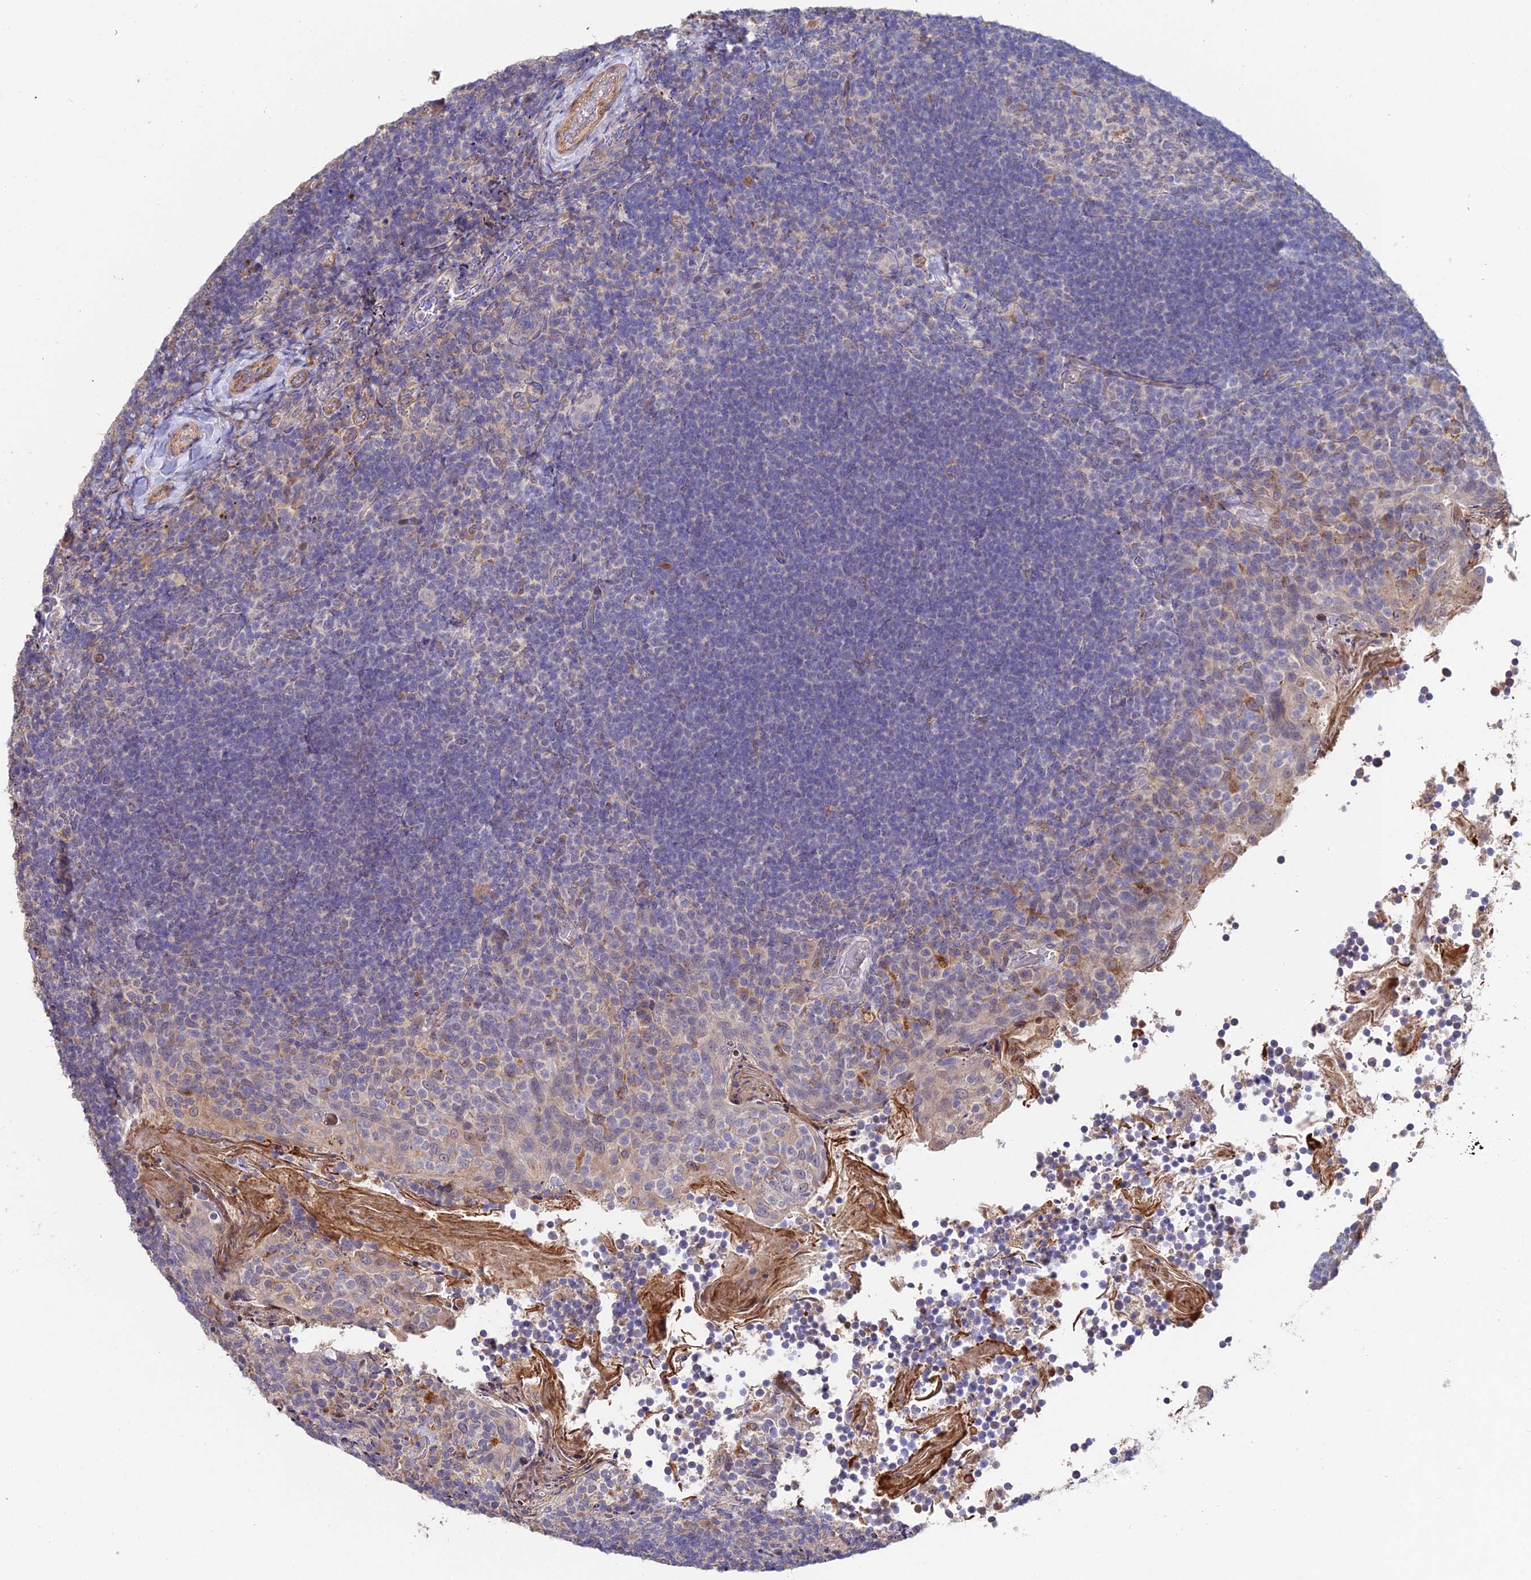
{"staining": {"intensity": "weak", "quantity": "<25%", "location": "cytoplasmic/membranous"}, "tissue": "tonsil", "cell_type": "Germinal center cells", "image_type": "normal", "snomed": [{"axis": "morphology", "description": "Normal tissue, NOS"}, {"axis": "topography", "description": "Tonsil"}], "caption": "A high-resolution image shows immunohistochemistry (IHC) staining of benign tonsil, which shows no significant staining in germinal center cells.", "gene": "ACTR5", "patient": {"sex": "female", "age": 10}}